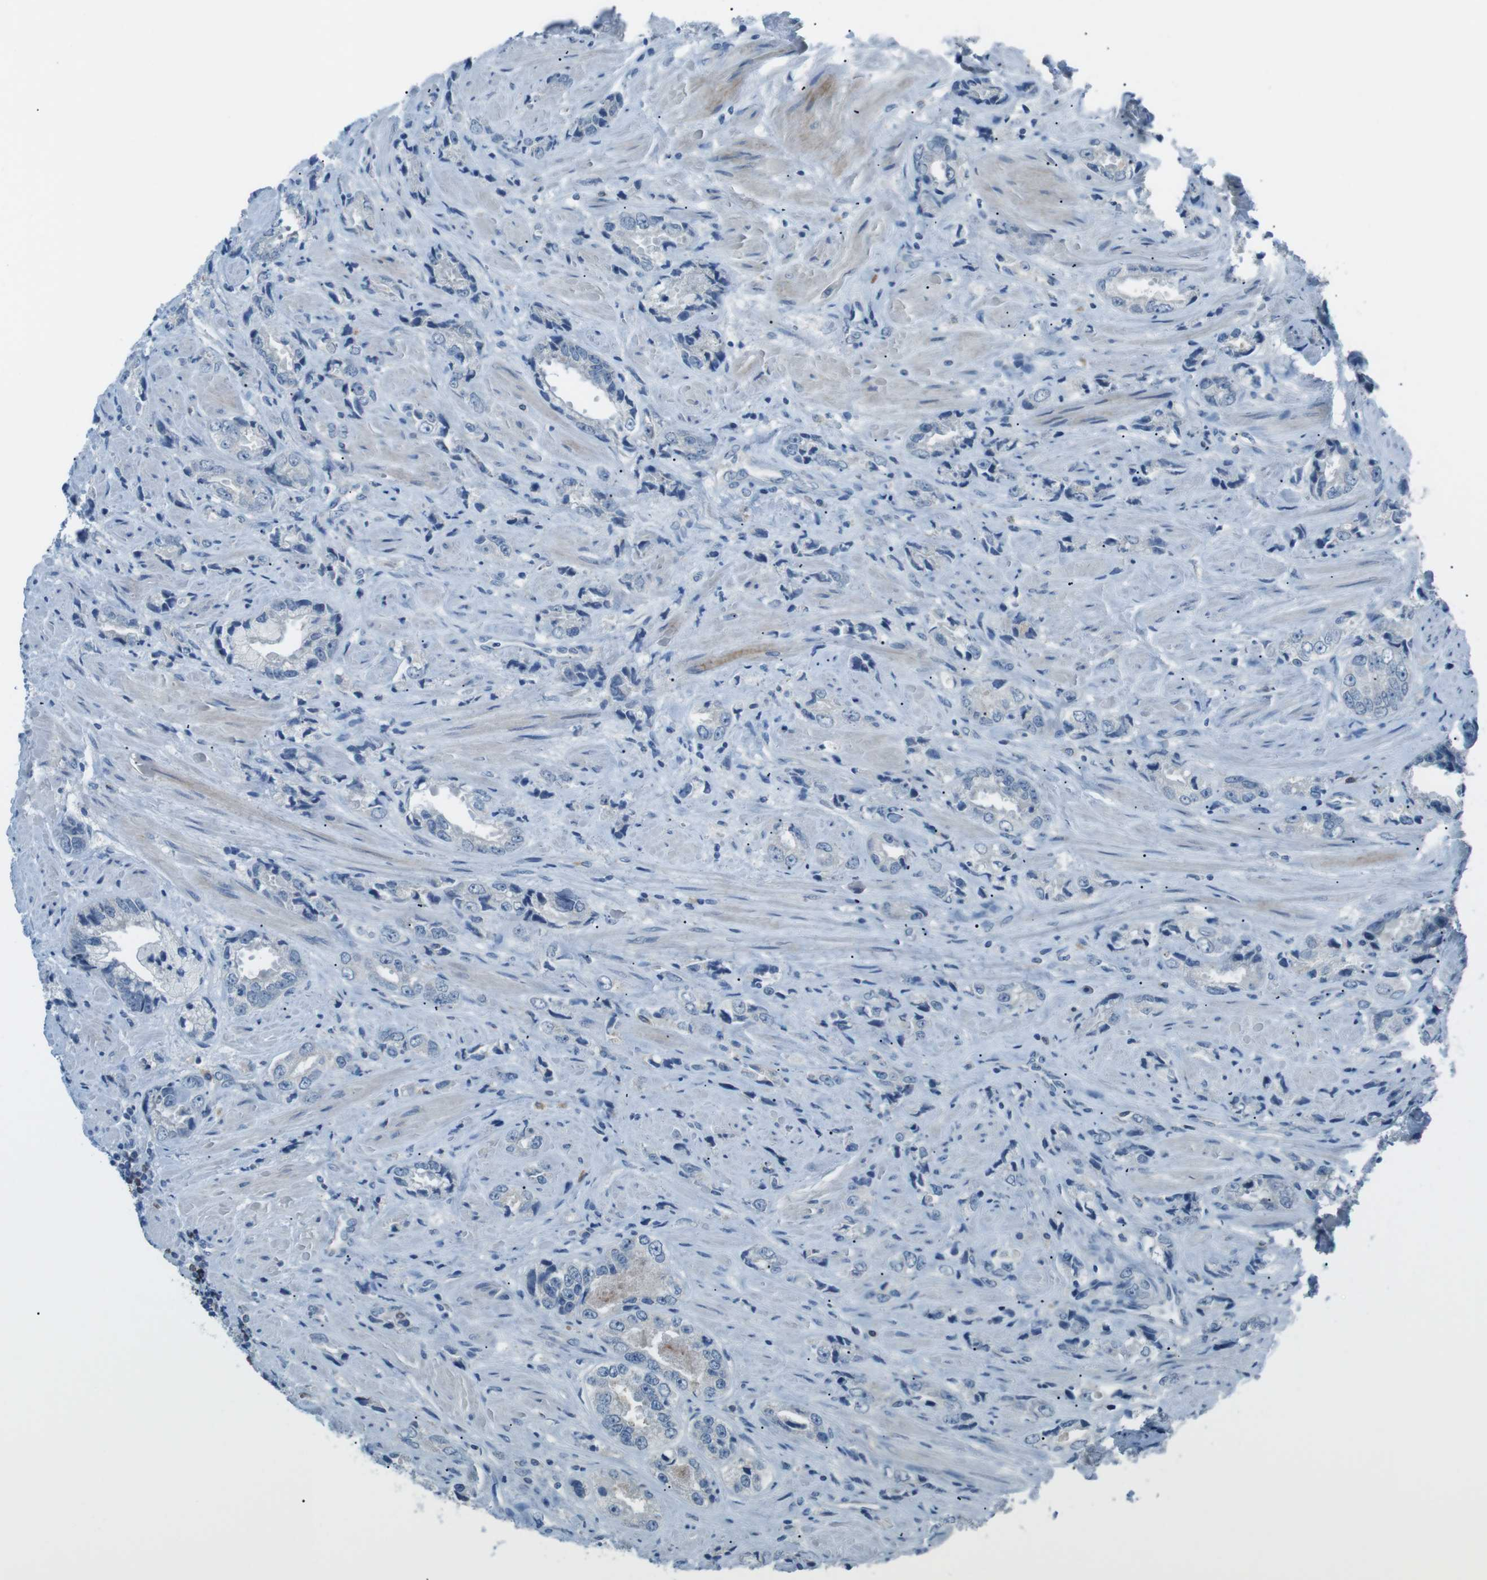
{"staining": {"intensity": "negative", "quantity": "none", "location": "none"}, "tissue": "prostate cancer", "cell_type": "Tumor cells", "image_type": "cancer", "snomed": [{"axis": "morphology", "description": "Adenocarcinoma, High grade"}, {"axis": "topography", "description": "Prostate"}], "caption": "This is an immunohistochemistry (IHC) histopathology image of human high-grade adenocarcinoma (prostate). There is no positivity in tumor cells.", "gene": "FCRLA", "patient": {"sex": "male", "age": 61}}